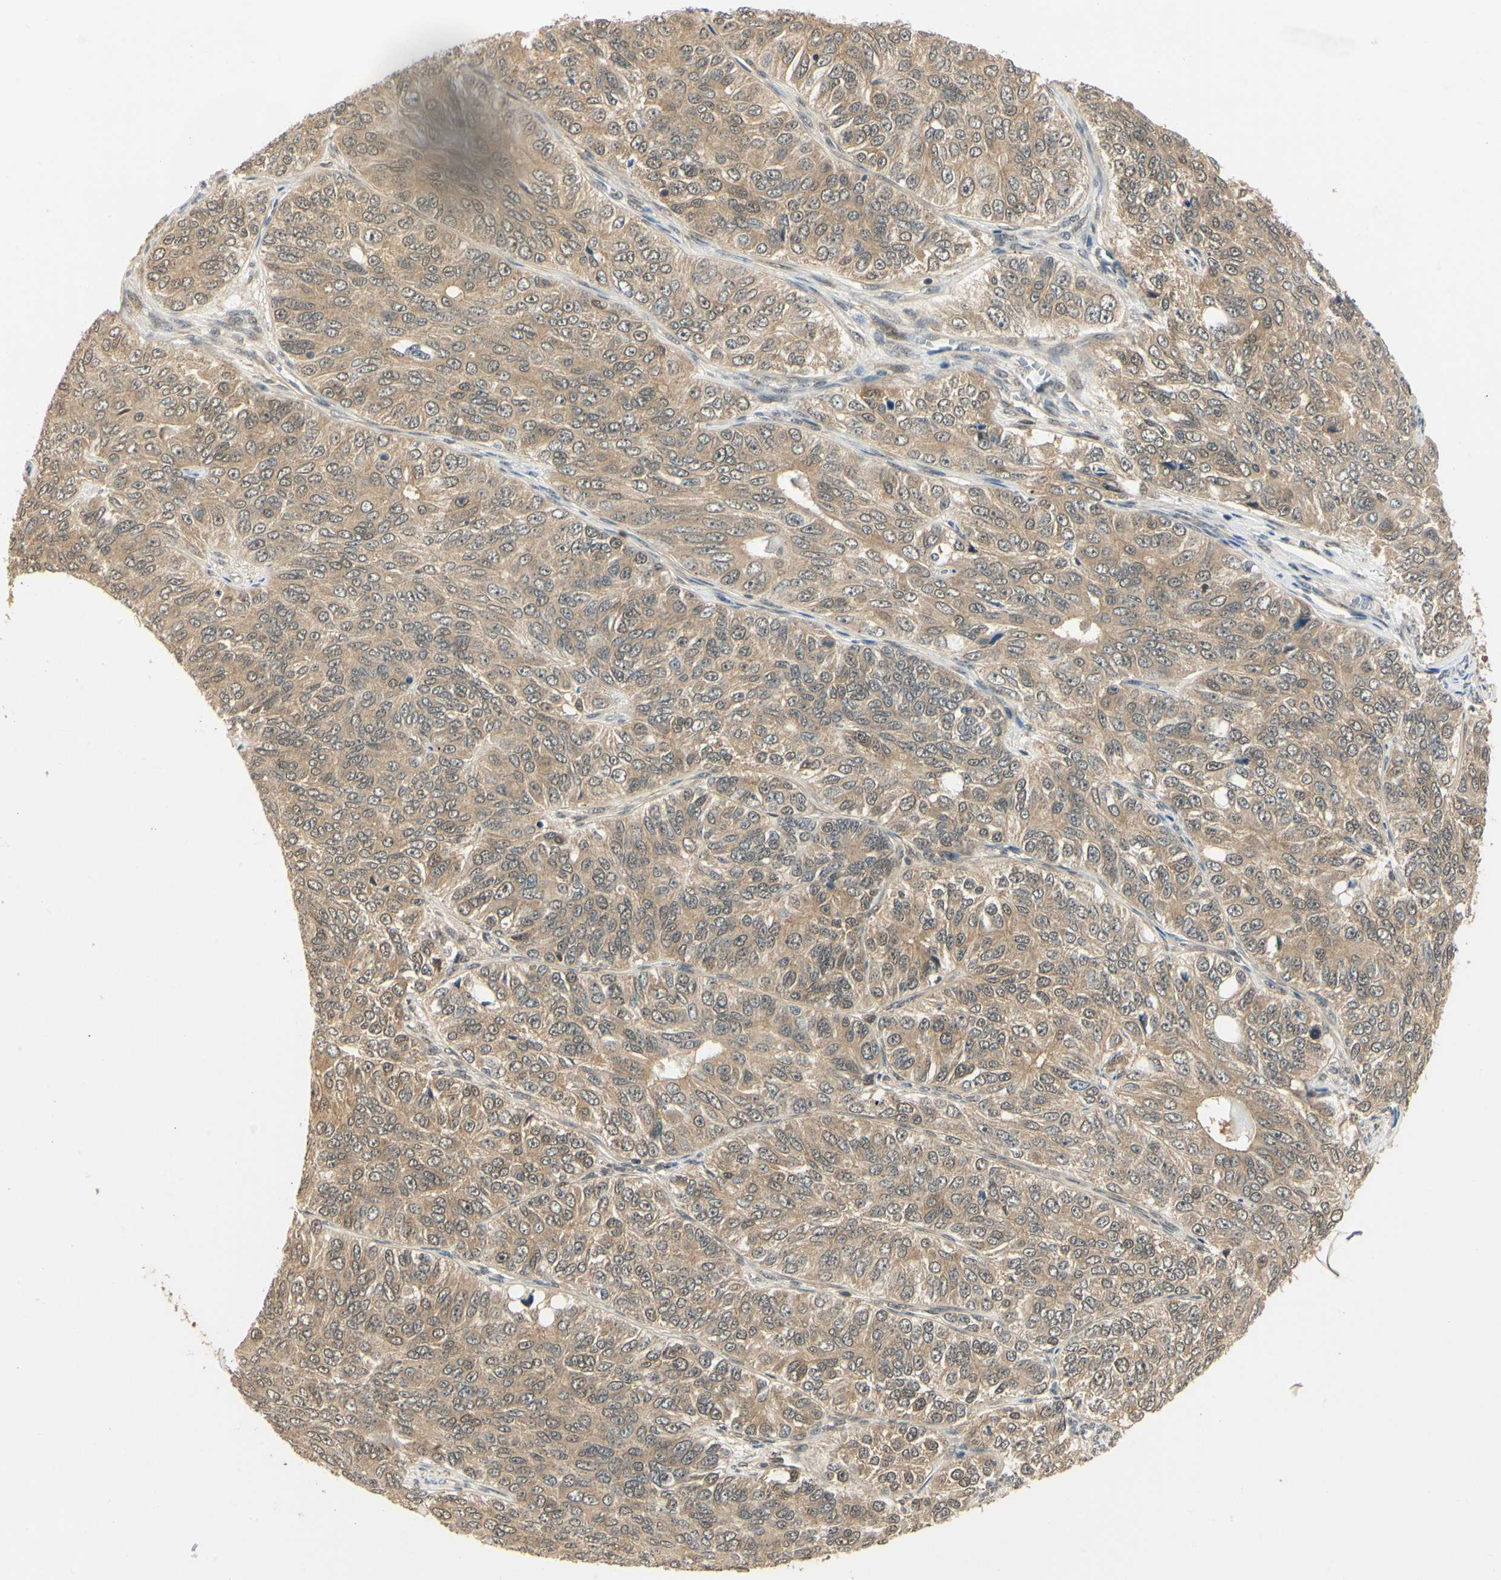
{"staining": {"intensity": "weak", "quantity": ">75%", "location": "cytoplasmic/membranous"}, "tissue": "ovarian cancer", "cell_type": "Tumor cells", "image_type": "cancer", "snomed": [{"axis": "morphology", "description": "Carcinoma, endometroid"}, {"axis": "topography", "description": "Ovary"}], "caption": "Ovarian cancer (endometroid carcinoma) stained for a protein (brown) displays weak cytoplasmic/membranous positive positivity in about >75% of tumor cells.", "gene": "UBE2Z", "patient": {"sex": "female", "age": 51}}